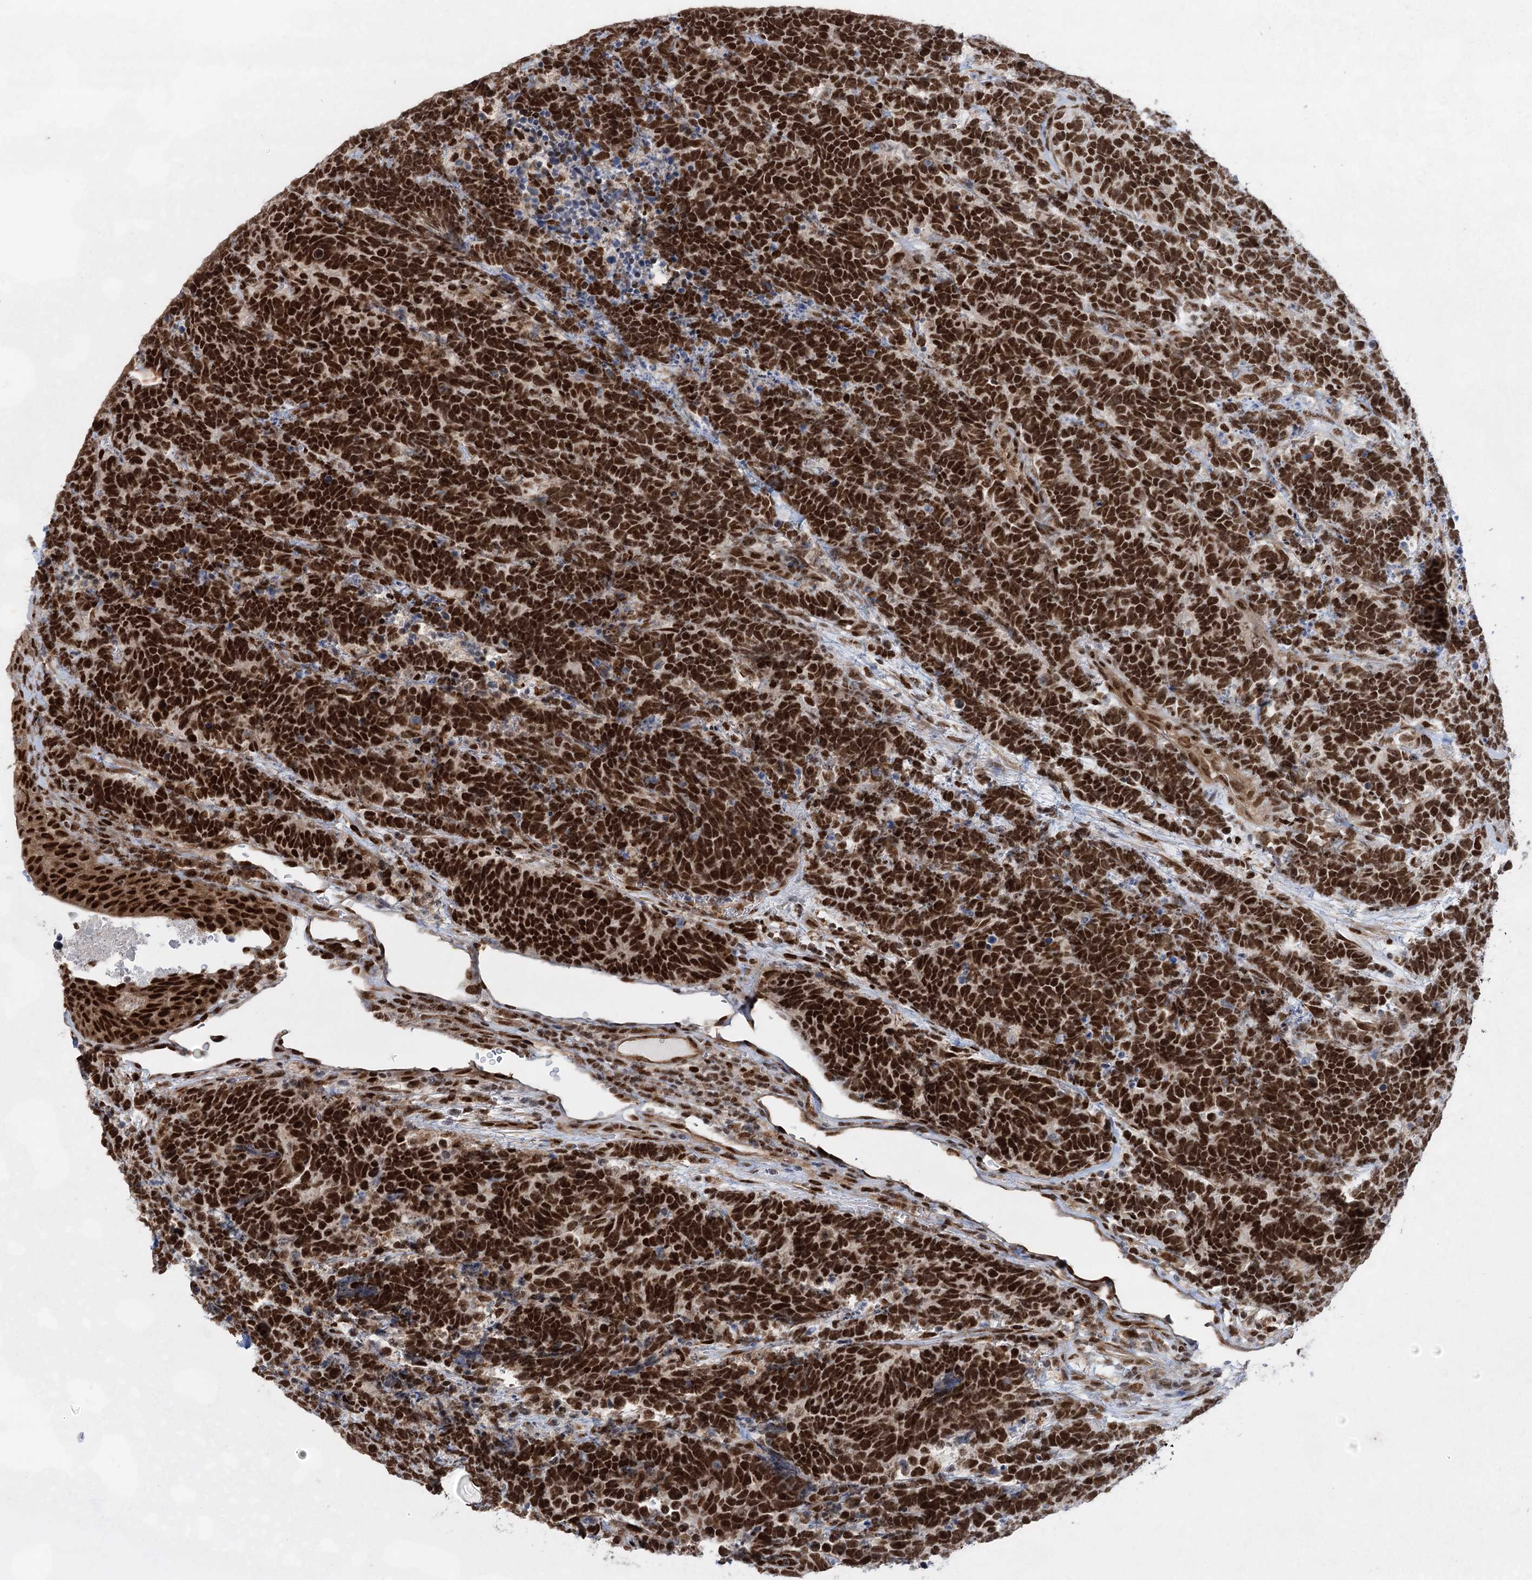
{"staining": {"intensity": "strong", "quantity": ">75%", "location": "nuclear"}, "tissue": "carcinoid", "cell_type": "Tumor cells", "image_type": "cancer", "snomed": [{"axis": "morphology", "description": "Carcinoma, NOS"}, {"axis": "morphology", "description": "Carcinoid, malignant, NOS"}, {"axis": "topography", "description": "Urinary bladder"}], "caption": "Malignant carcinoid was stained to show a protein in brown. There is high levels of strong nuclear expression in about >75% of tumor cells. (DAB = brown stain, brightfield microscopy at high magnification).", "gene": "ZCCHC8", "patient": {"sex": "male", "age": 57}}